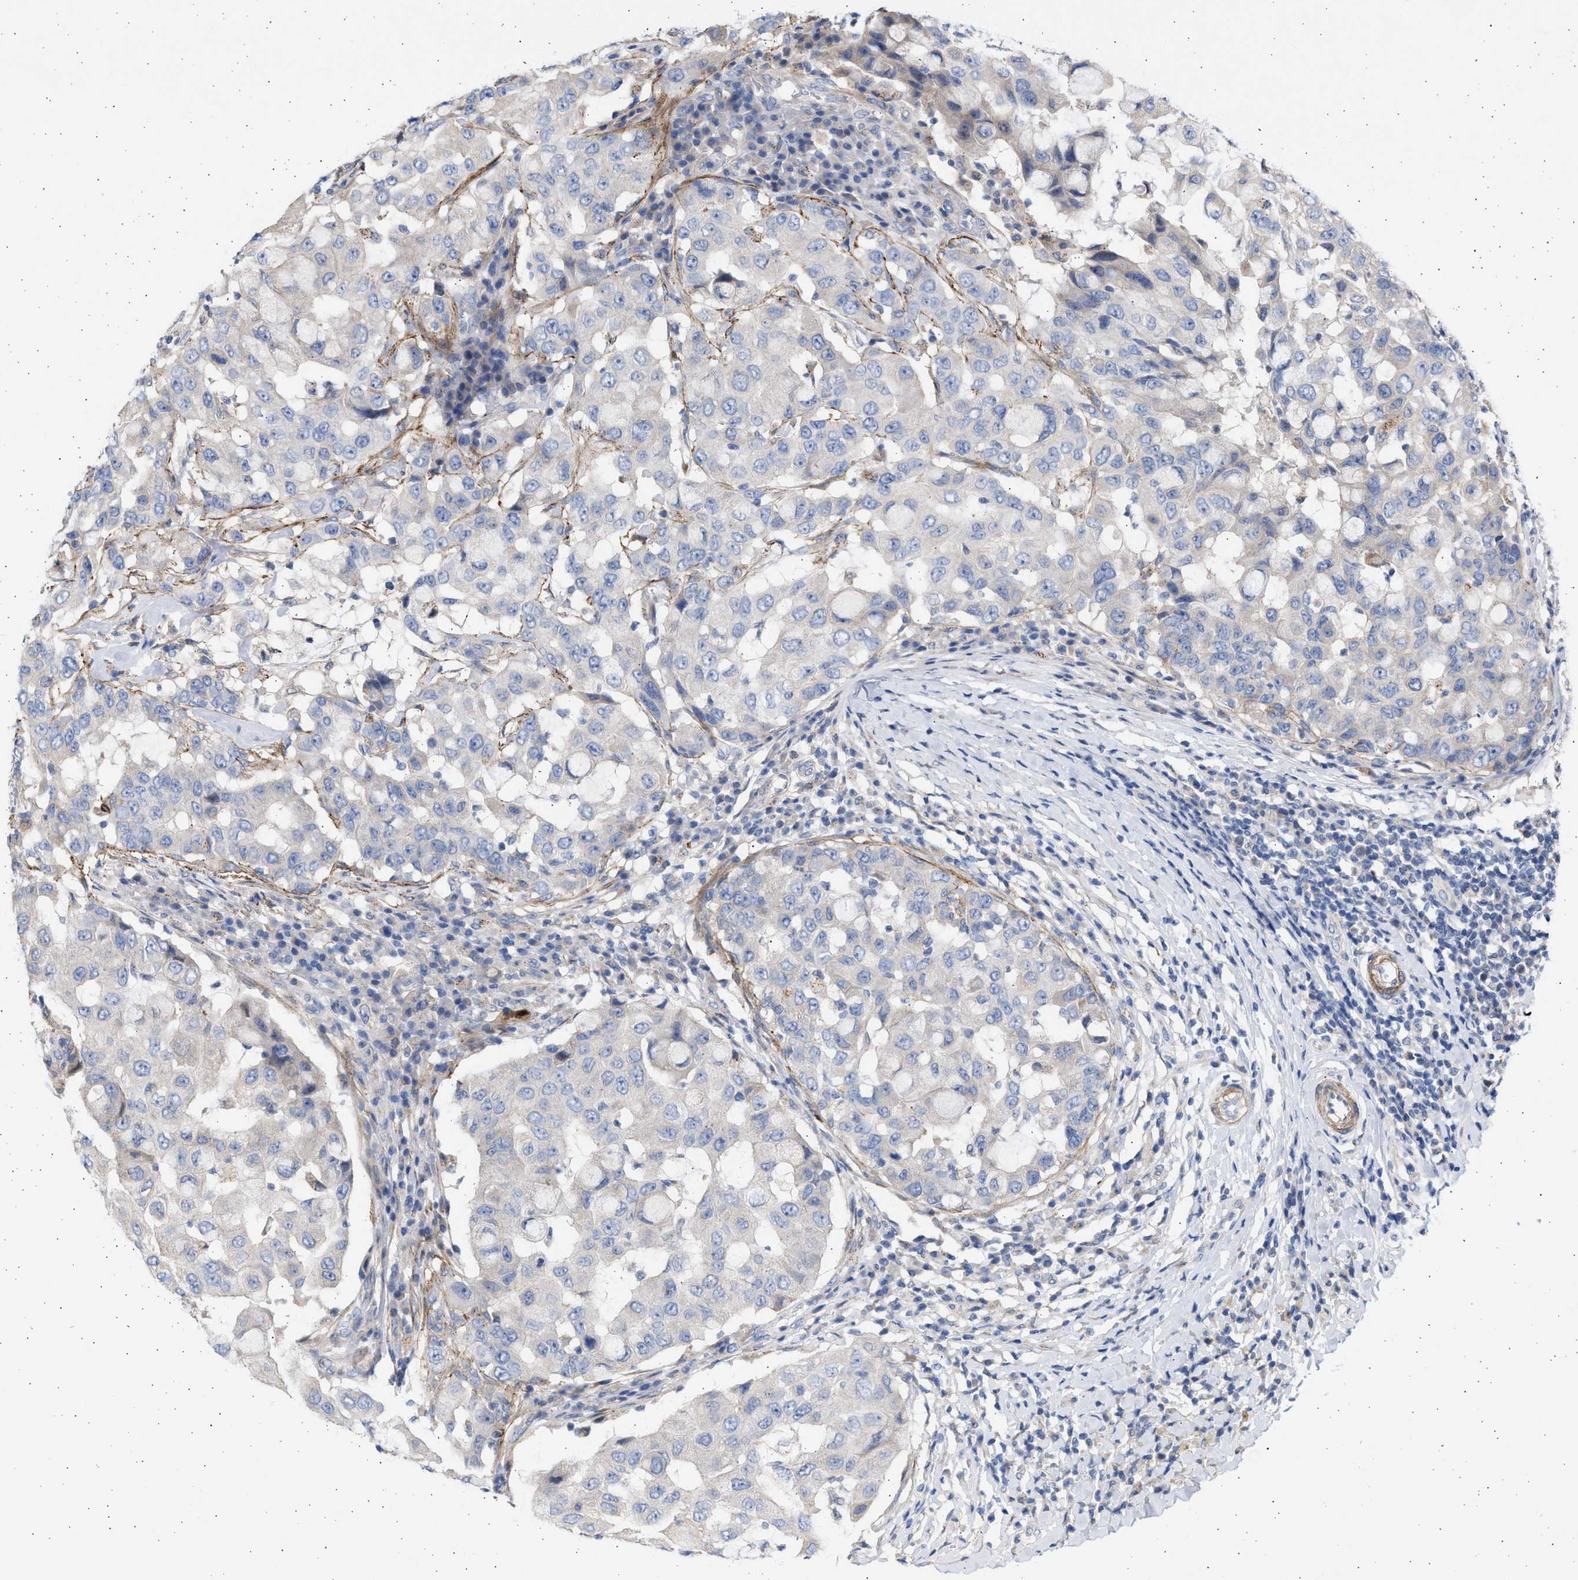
{"staining": {"intensity": "negative", "quantity": "none", "location": "none"}, "tissue": "breast cancer", "cell_type": "Tumor cells", "image_type": "cancer", "snomed": [{"axis": "morphology", "description": "Duct carcinoma"}, {"axis": "topography", "description": "Breast"}], "caption": "Histopathology image shows no significant protein staining in tumor cells of breast invasive ductal carcinoma. (Stains: DAB (3,3'-diaminobenzidine) IHC with hematoxylin counter stain, Microscopy: brightfield microscopy at high magnification).", "gene": "NBR1", "patient": {"sex": "female", "age": 27}}